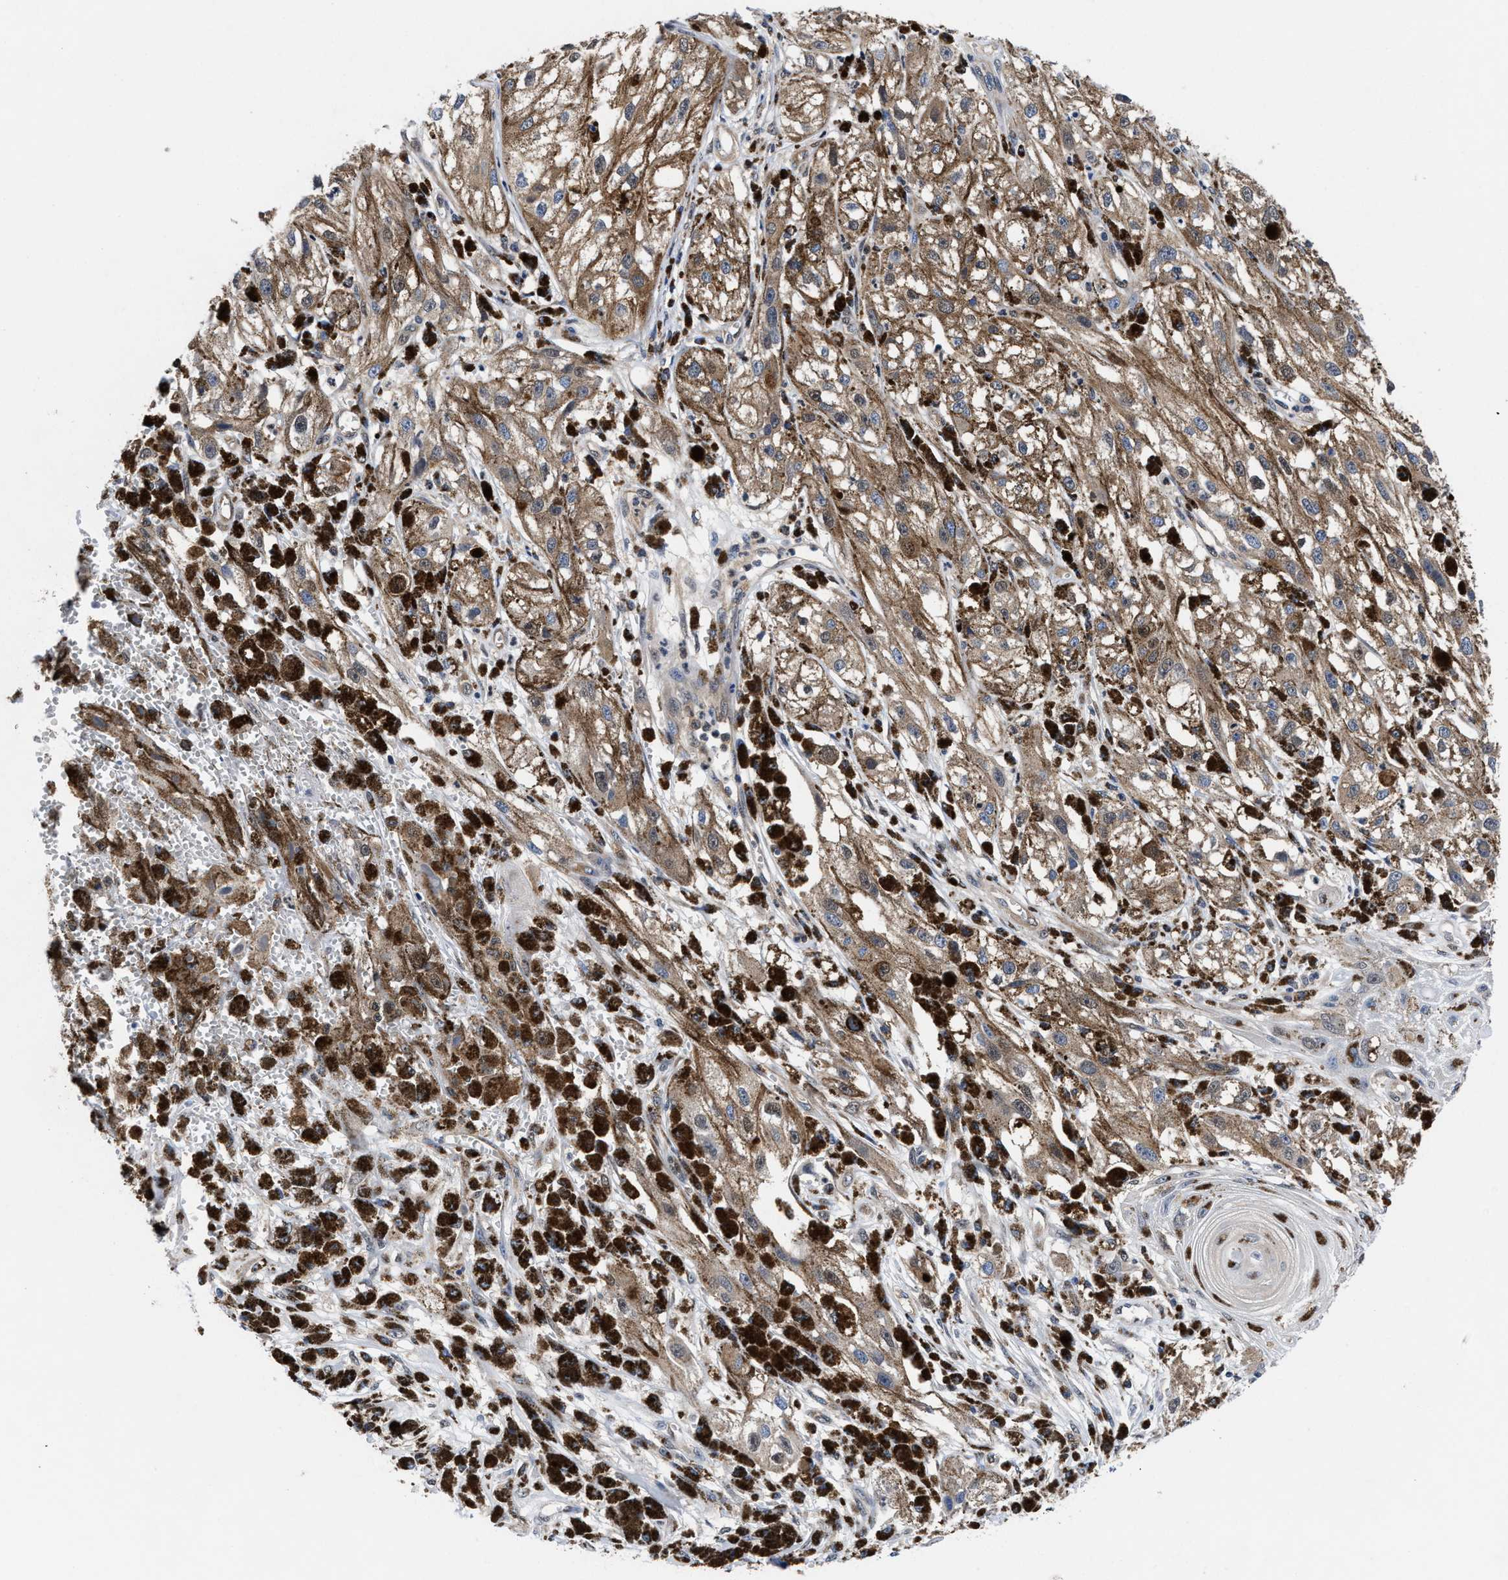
{"staining": {"intensity": "weak", "quantity": ">75%", "location": "cytoplasmic/membranous"}, "tissue": "melanoma", "cell_type": "Tumor cells", "image_type": "cancer", "snomed": [{"axis": "morphology", "description": "Malignant melanoma, NOS"}, {"axis": "topography", "description": "Skin"}], "caption": "Immunohistochemistry (IHC) (DAB) staining of malignant melanoma displays weak cytoplasmic/membranous protein expression in about >75% of tumor cells.", "gene": "ACLY", "patient": {"sex": "male", "age": 88}}